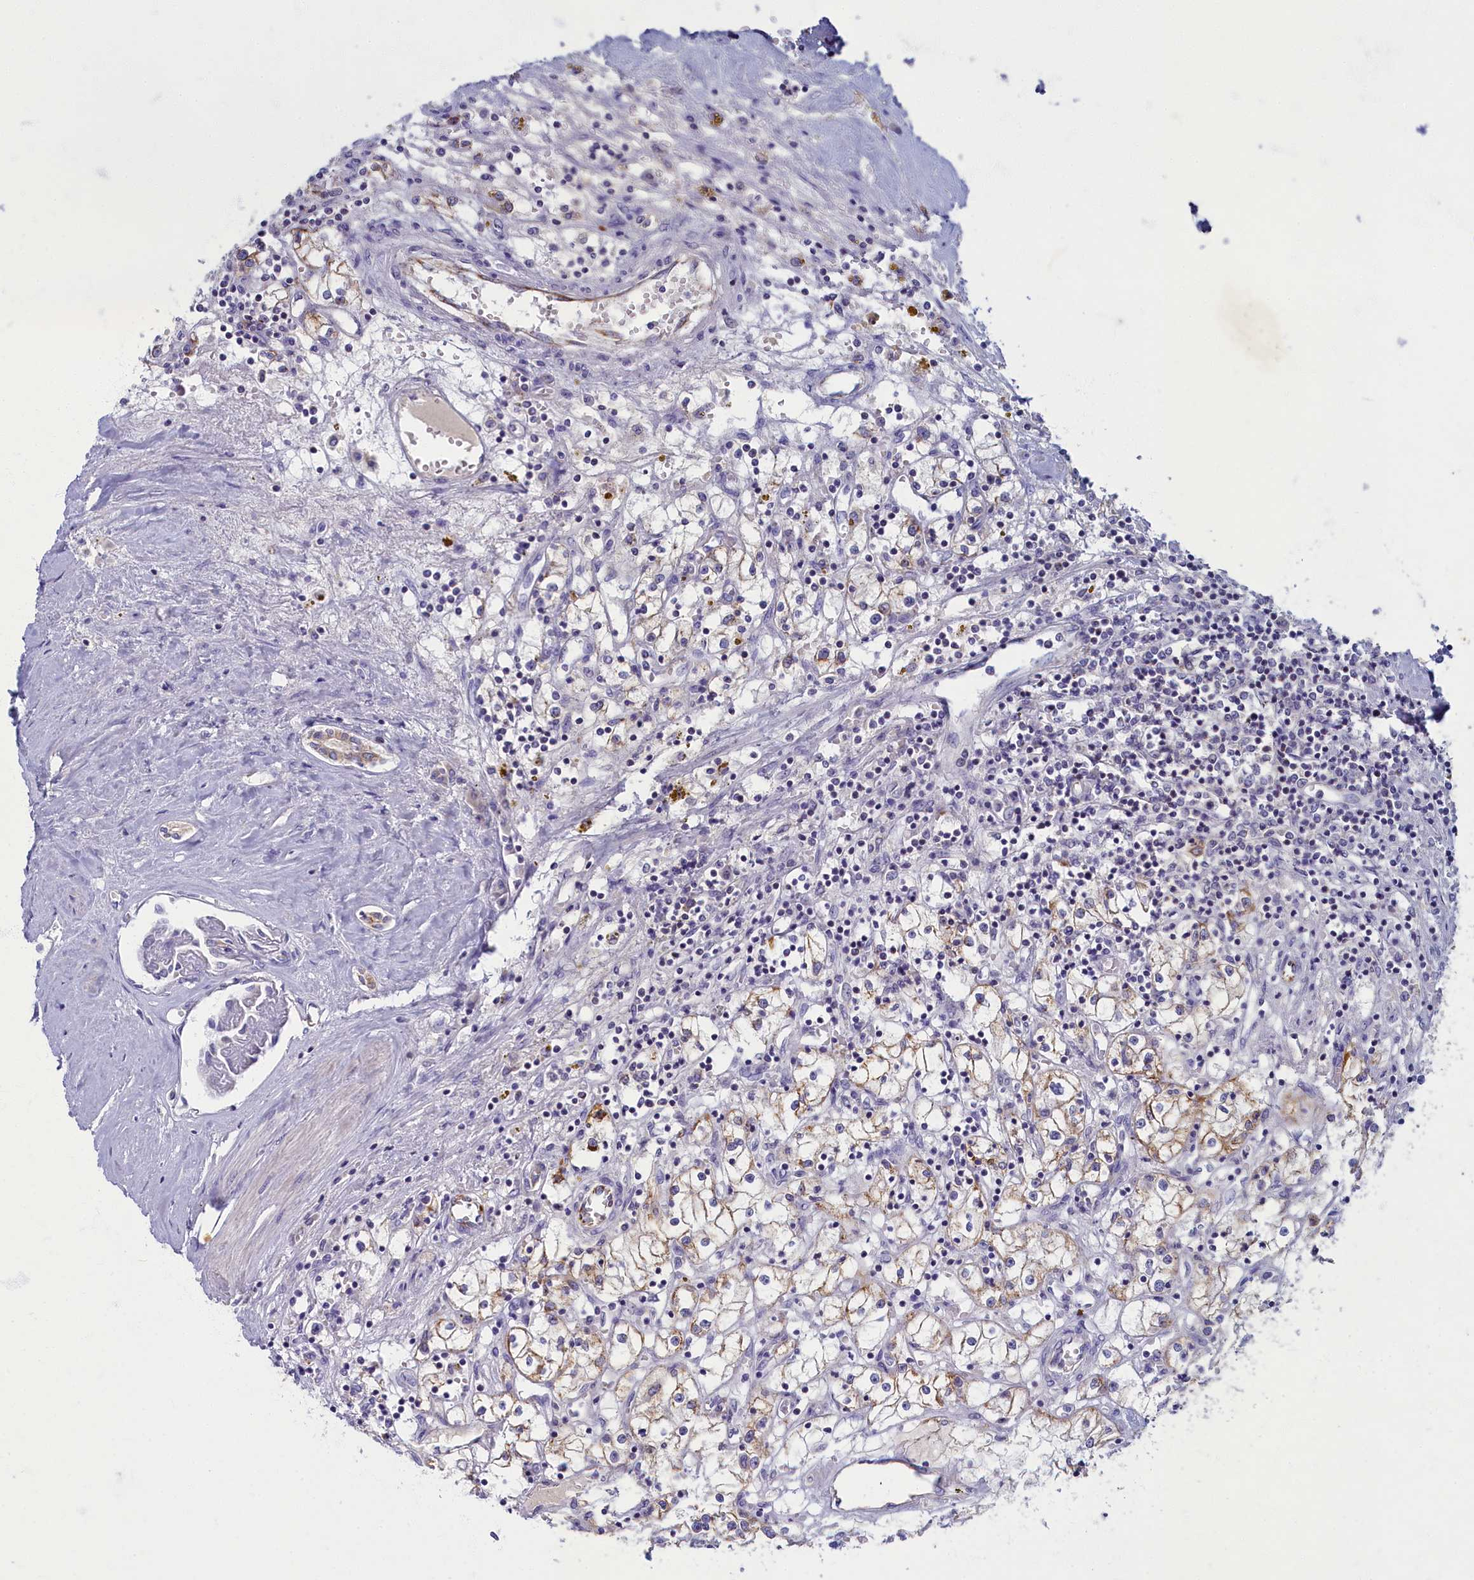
{"staining": {"intensity": "weak", "quantity": ">75%", "location": "cytoplasmic/membranous"}, "tissue": "renal cancer", "cell_type": "Tumor cells", "image_type": "cancer", "snomed": [{"axis": "morphology", "description": "Adenocarcinoma, NOS"}, {"axis": "topography", "description": "Kidney"}], "caption": "Weak cytoplasmic/membranous expression is appreciated in about >75% of tumor cells in adenocarcinoma (renal).", "gene": "OCIAD2", "patient": {"sex": "male", "age": 56}}